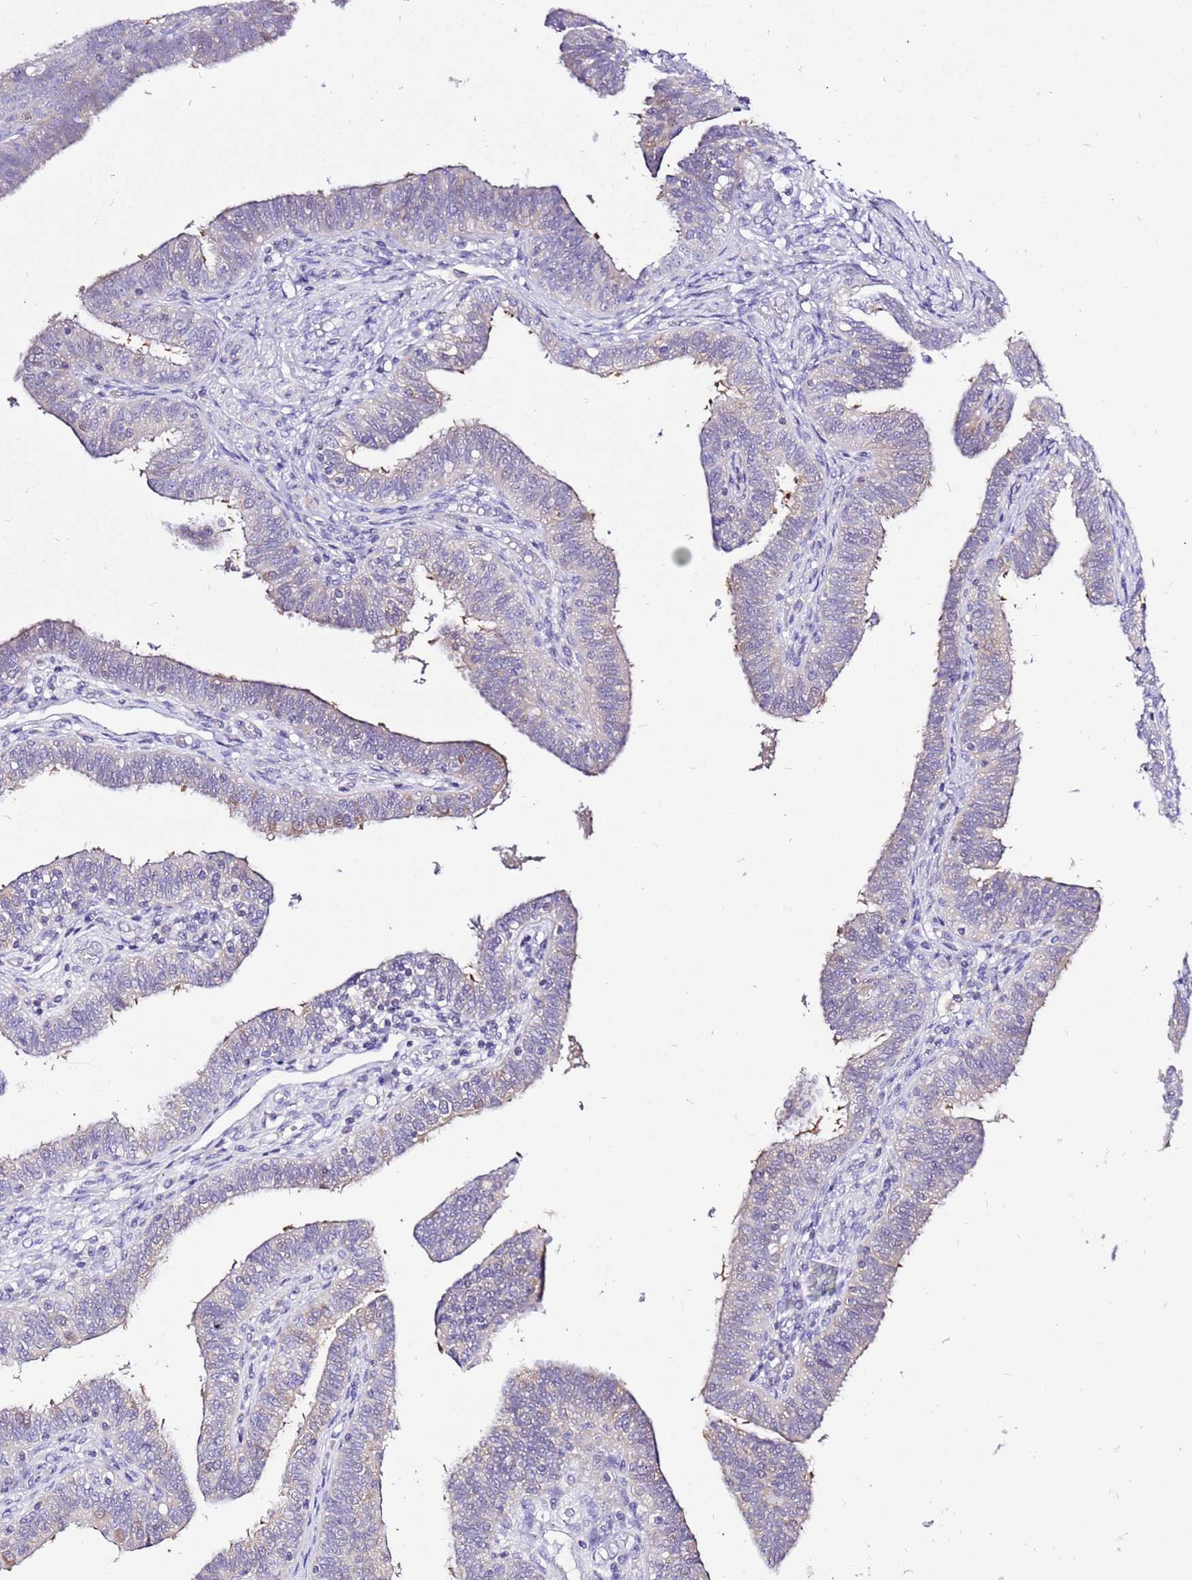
{"staining": {"intensity": "moderate", "quantity": "25%-75%", "location": "cytoplasmic/membranous"}, "tissue": "fallopian tube", "cell_type": "Glandular cells", "image_type": "normal", "snomed": [{"axis": "morphology", "description": "Normal tissue, NOS"}, {"axis": "topography", "description": "Fallopian tube"}], "caption": "Immunohistochemical staining of unremarkable human fallopian tube exhibits medium levels of moderate cytoplasmic/membranous positivity in about 25%-75% of glandular cells. Nuclei are stained in blue.", "gene": "GLCE", "patient": {"sex": "female", "age": 39}}